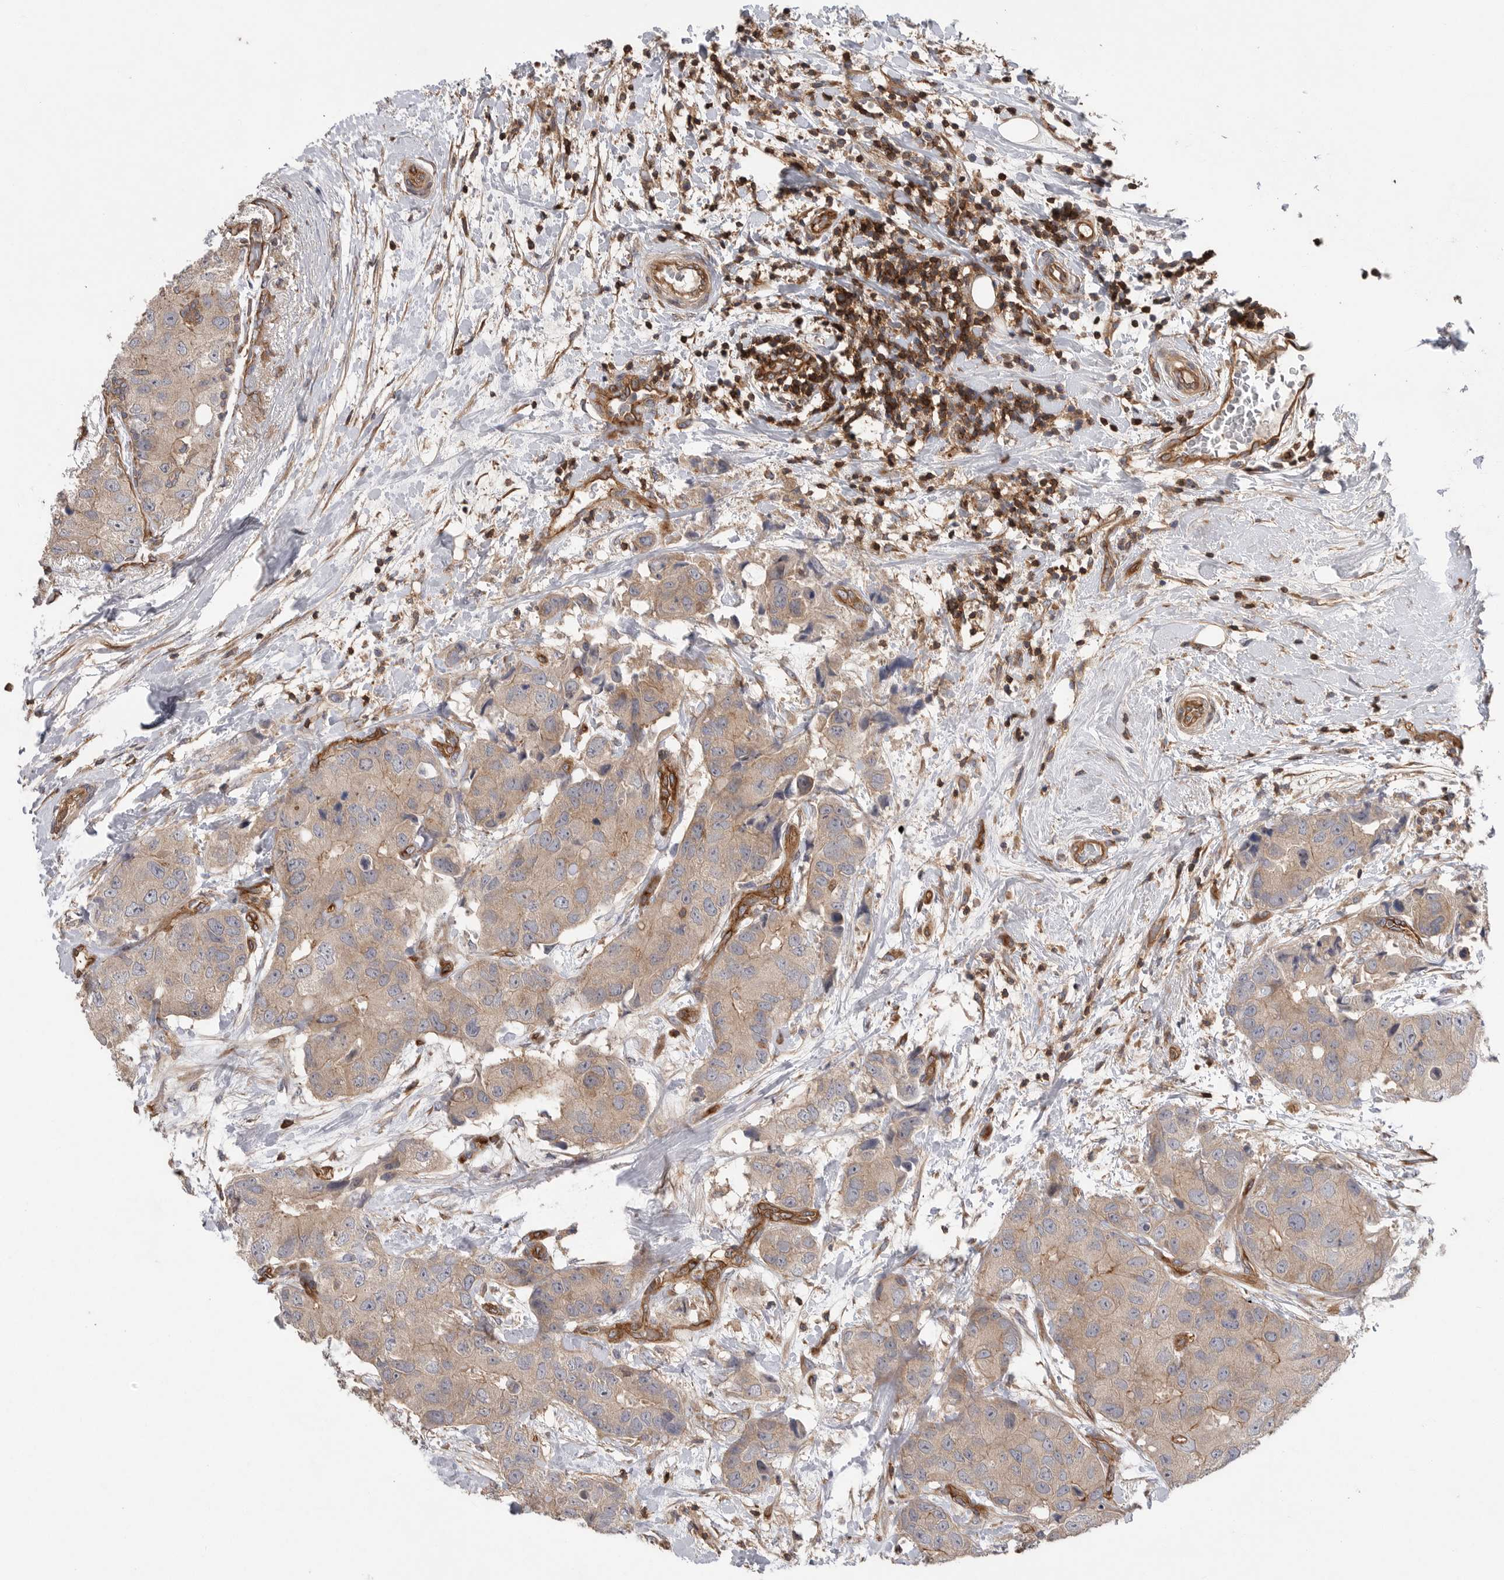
{"staining": {"intensity": "weak", "quantity": ">75%", "location": "cytoplasmic/membranous"}, "tissue": "breast cancer", "cell_type": "Tumor cells", "image_type": "cancer", "snomed": [{"axis": "morphology", "description": "Duct carcinoma"}, {"axis": "topography", "description": "Breast"}], "caption": "DAB (3,3'-diaminobenzidine) immunohistochemical staining of human breast intraductal carcinoma demonstrates weak cytoplasmic/membranous protein expression in about >75% of tumor cells.", "gene": "PRKCH", "patient": {"sex": "female", "age": 62}}